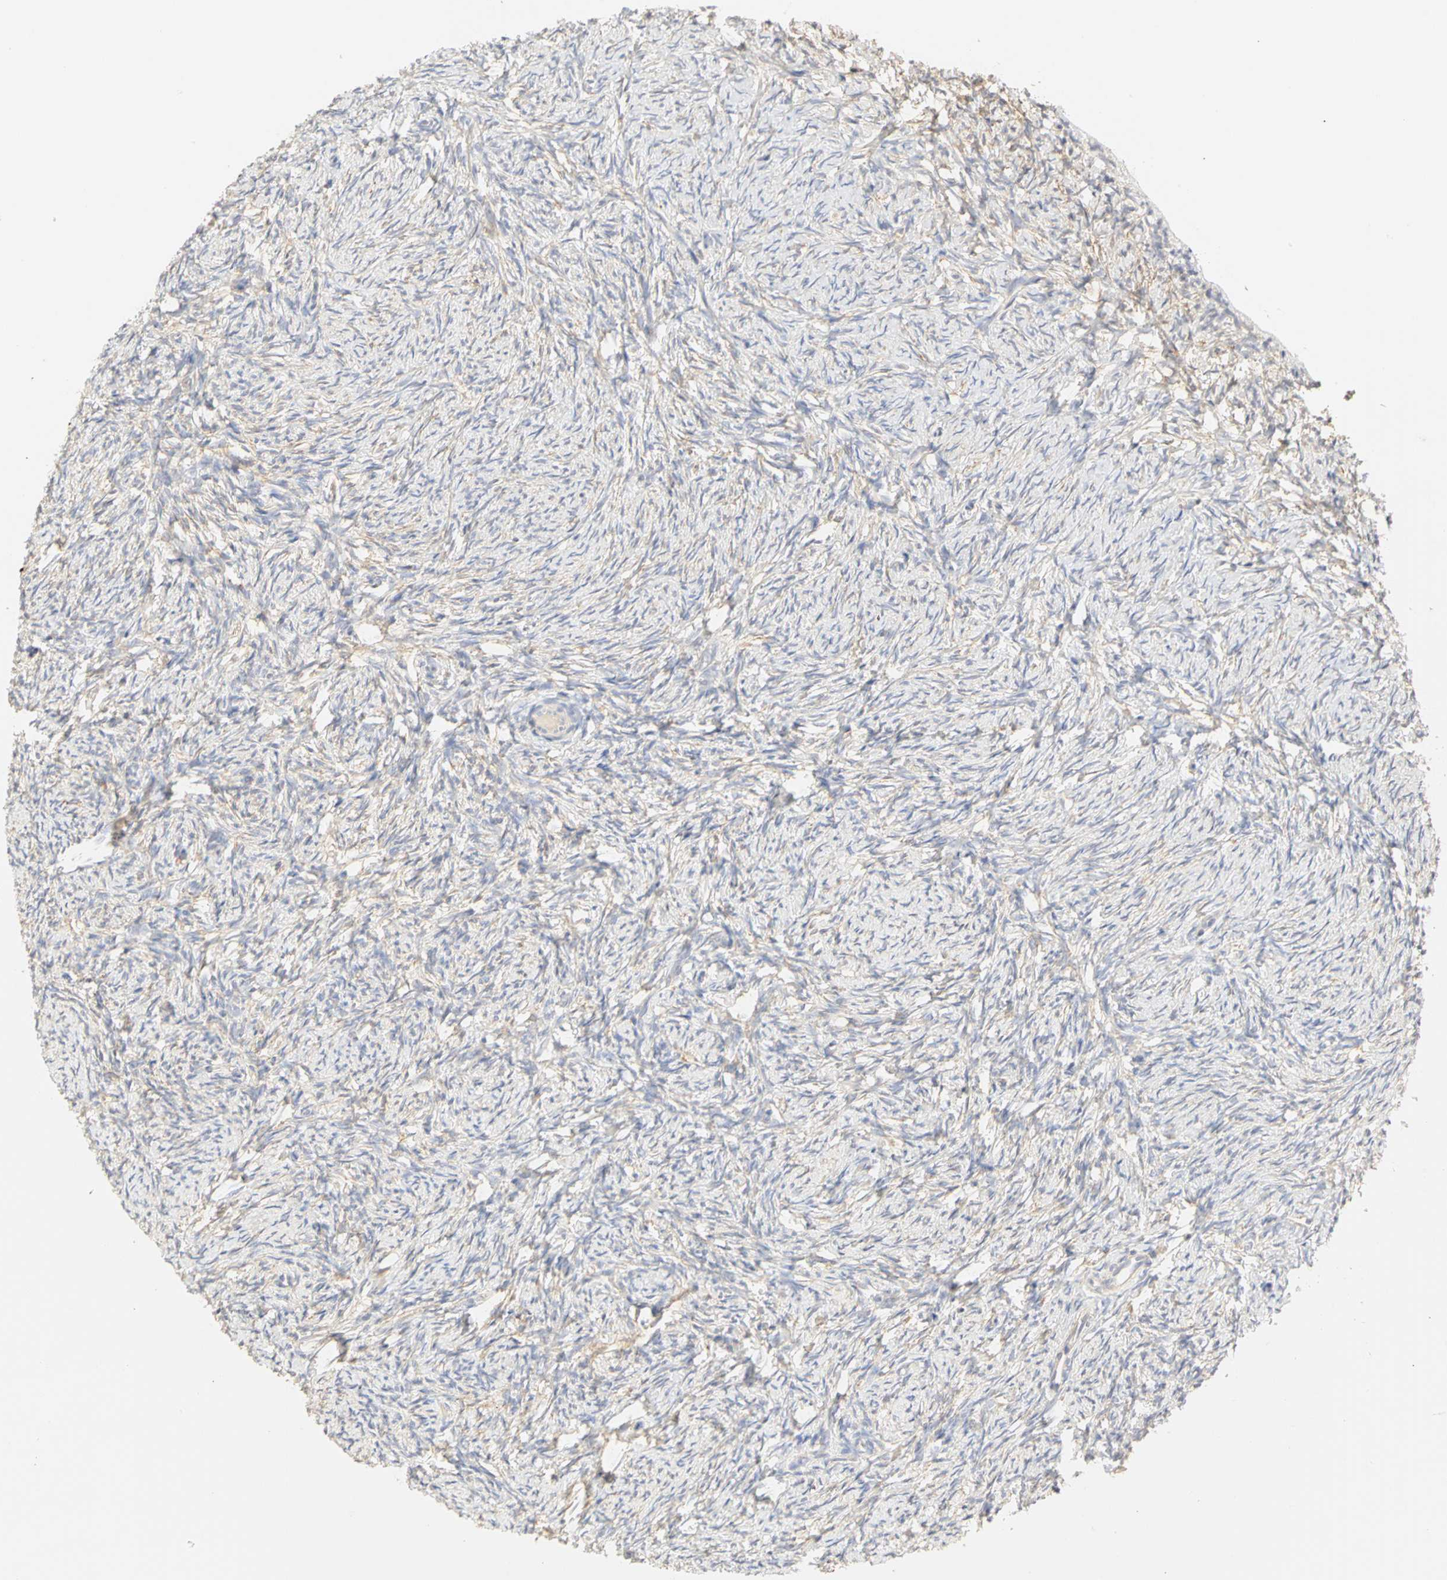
{"staining": {"intensity": "negative", "quantity": "none", "location": "none"}, "tissue": "ovary", "cell_type": "Follicle cells", "image_type": "normal", "snomed": [{"axis": "morphology", "description": "Normal tissue, NOS"}, {"axis": "topography", "description": "Ovary"}], "caption": "Ovary was stained to show a protein in brown. There is no significant expression in follicle cells.", "gene": "GNRH2", "patient": {"sex": "female", "age": 60}}